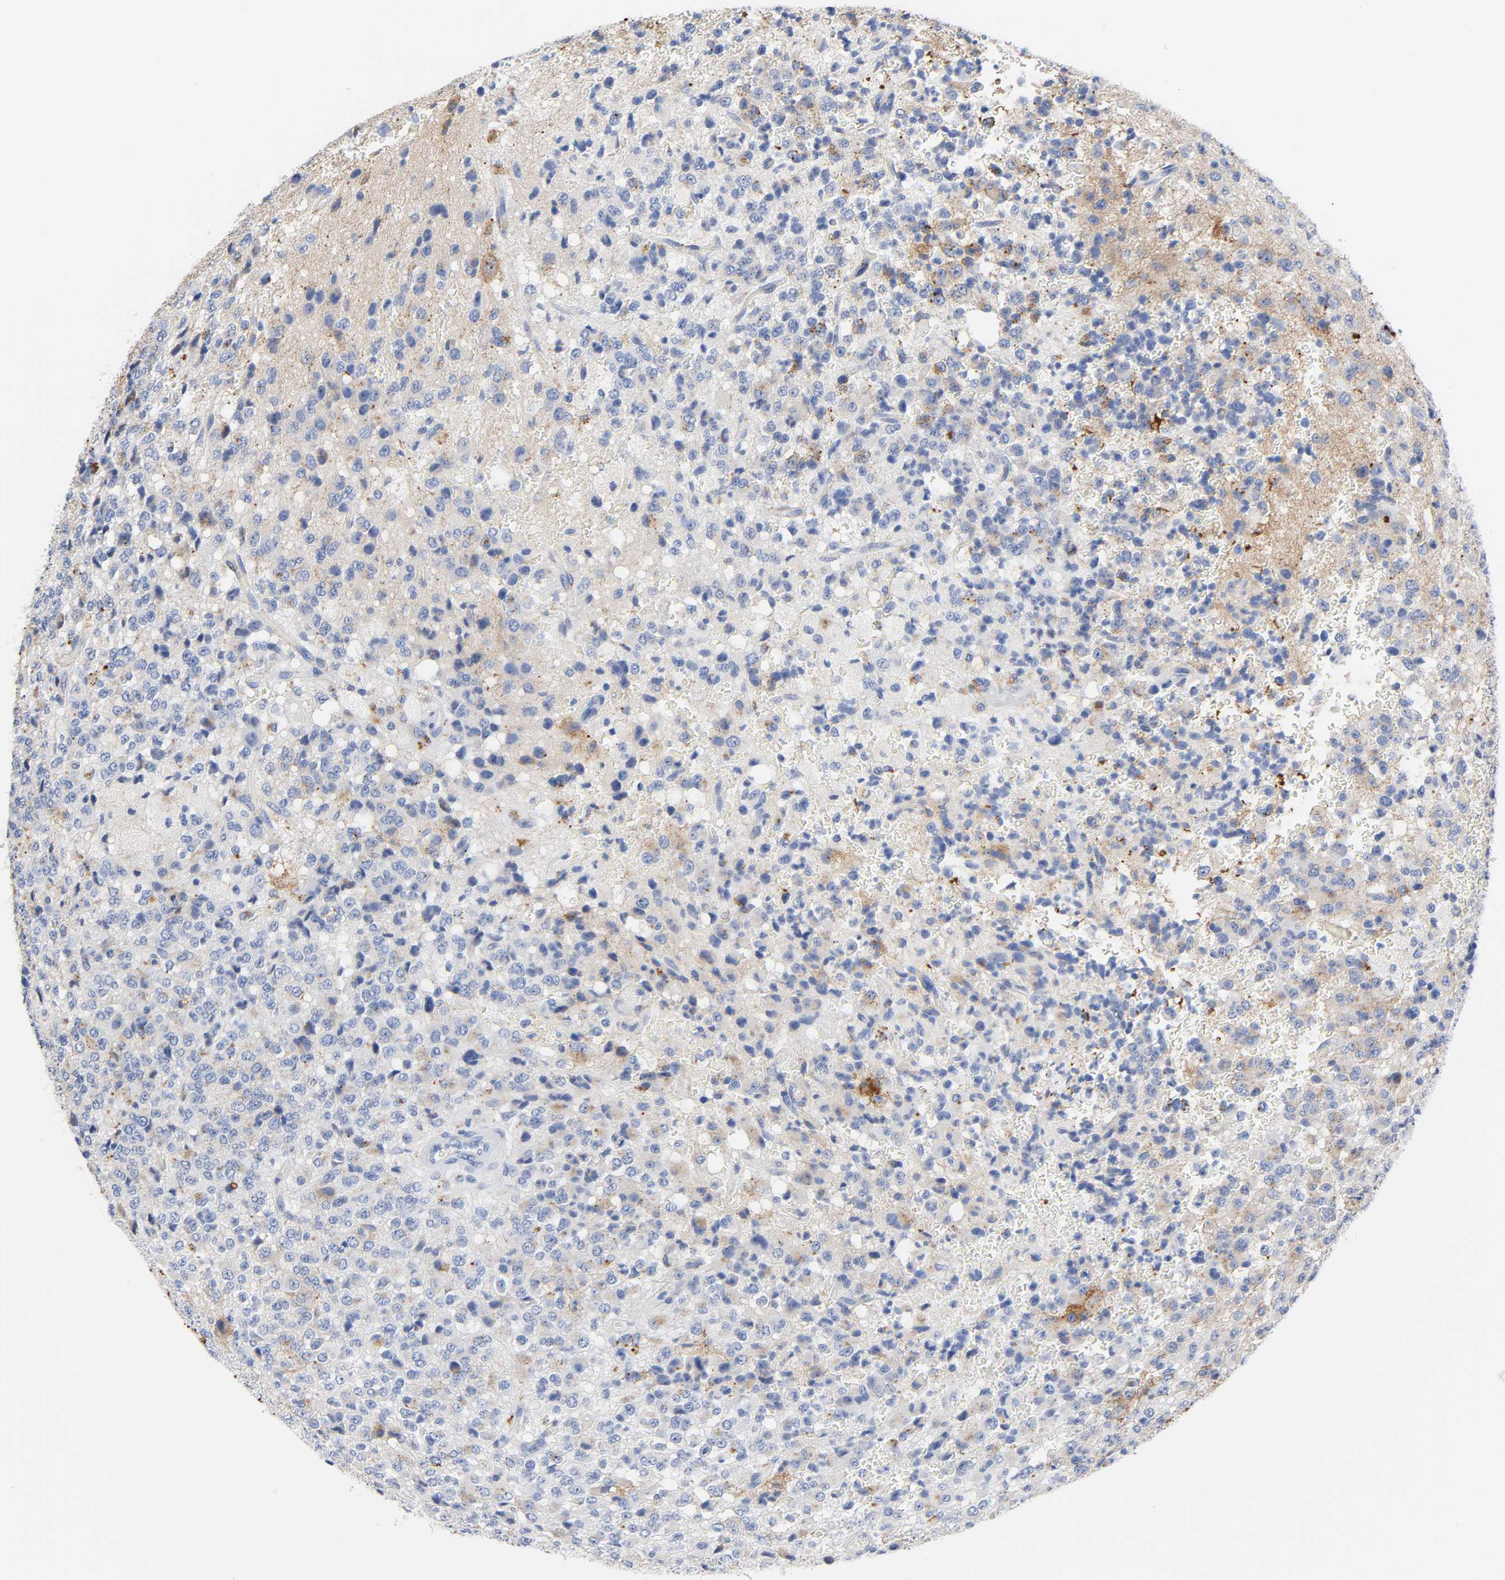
{"staining": {"intensity": "weak", "quantity": "<25%", "location": "cytoplasmic/membranous"}, "tissue": "glioma", "cell_type": "Tumor cells", "image_type": "cancer", "snomed": [{"axis": "morphology", "description": "Glioma, malignant, High grade"}, {"axis": "topography", "description": "pancreas cauda"}], "caption": "This micrograph is of glioma stained with immunohistochemistry (IHC) to label a protein in brown with the nuclei are counter-stained blue. There is no positivity in tumor cells.", "gene": "PLP1", "patient": {"sex": "male", "age": 60}}